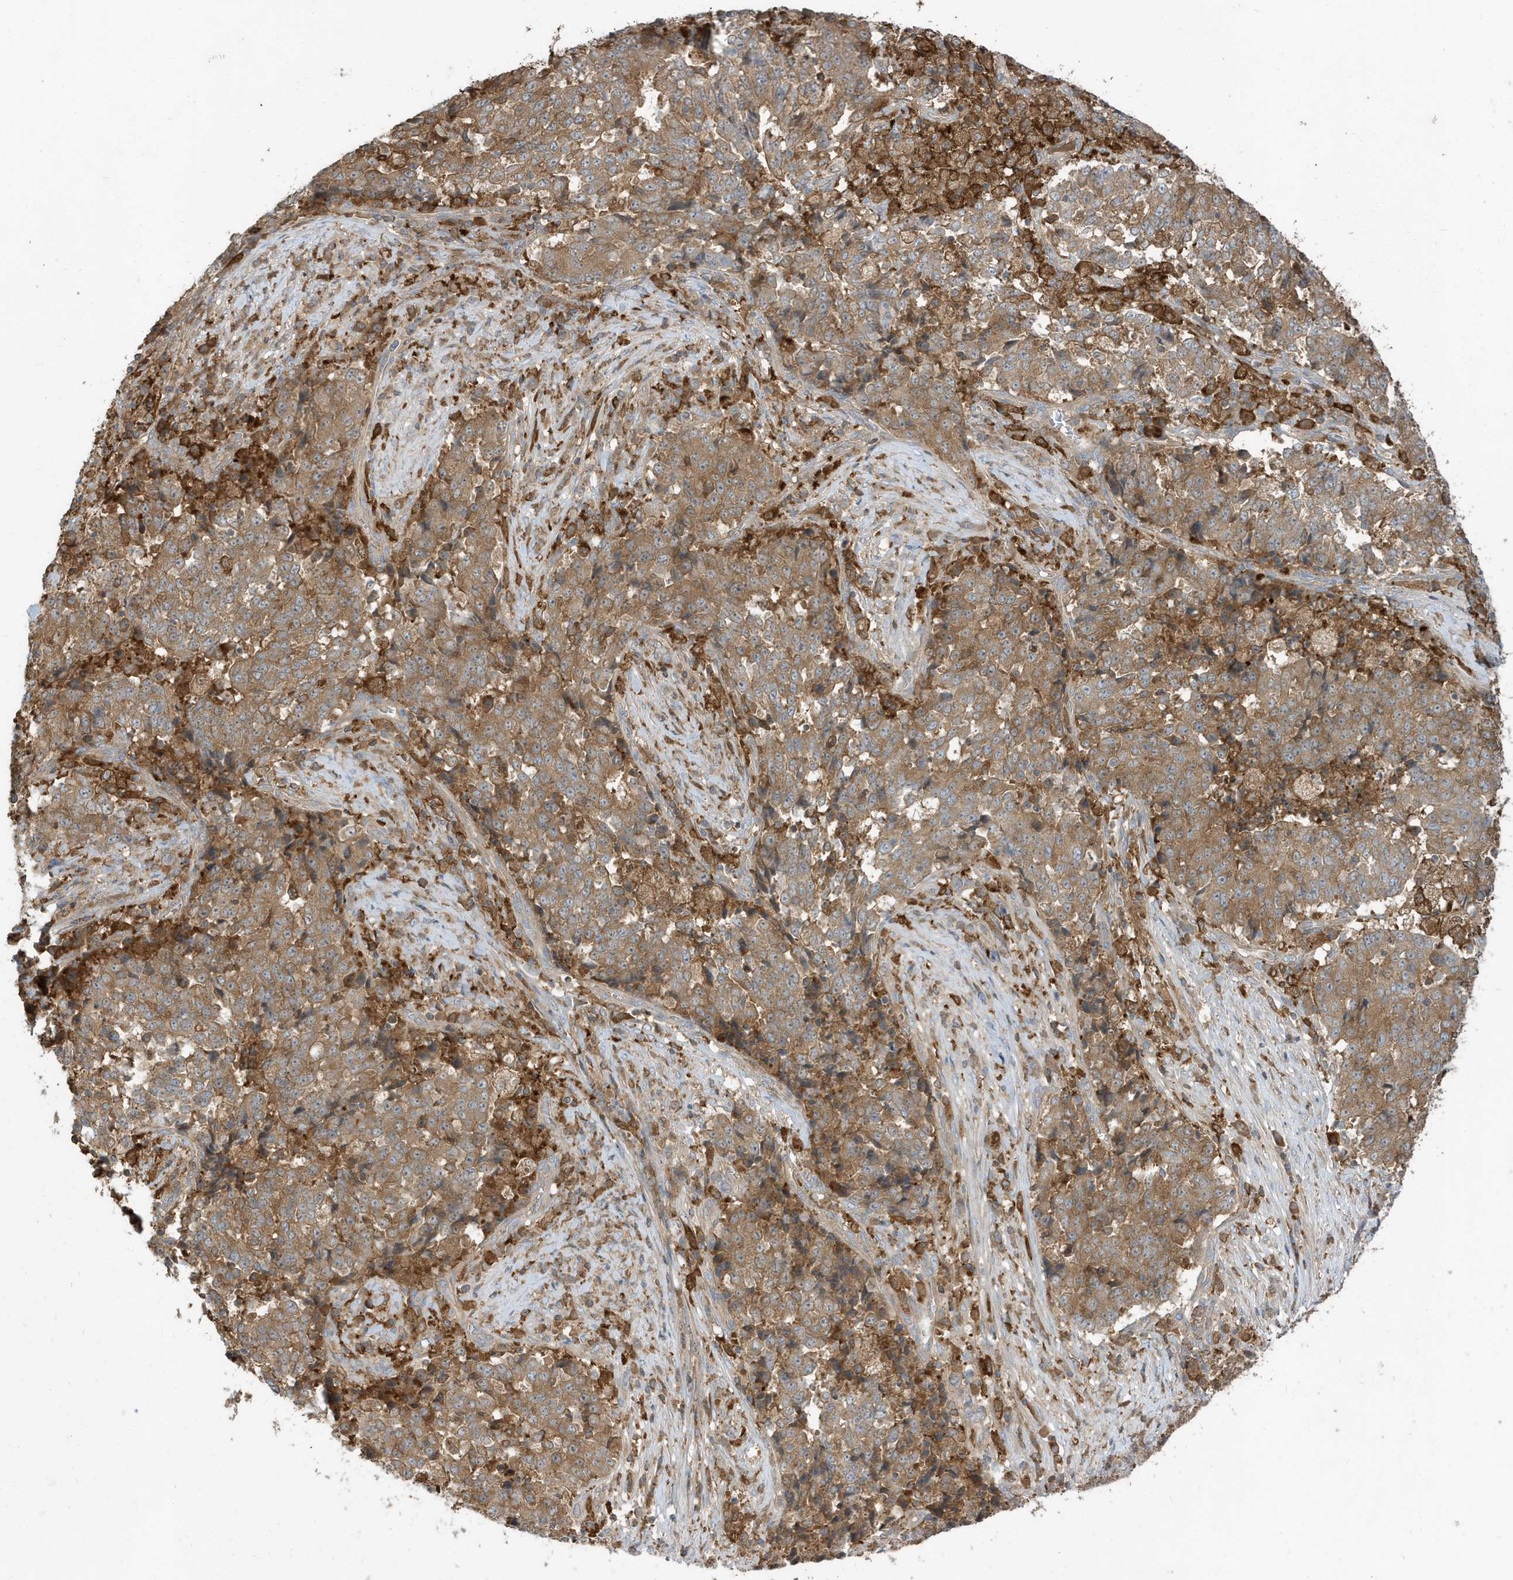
{"staining": {"intensity": "moderate", "quantity": ">75%", "location": "cytoplasmic/membranous"}, "tissue": "stomach cancer", "cell_type": "Tumor cells", "image_type": "cancer", "snomed": [{"axis": "morphology", "description": "Adenocarcinoma, NOS"}, {"axis": "topography", "description": "Stomach"}], "caption": "Protein staining of adenocarcinoma (stomach) tissue reveals moderate cytoplasmic/membranous positivity in approximately >75% of tumor cells.", "gene": "ABTB1", "patient": {"sex": "male", "age": 59}}